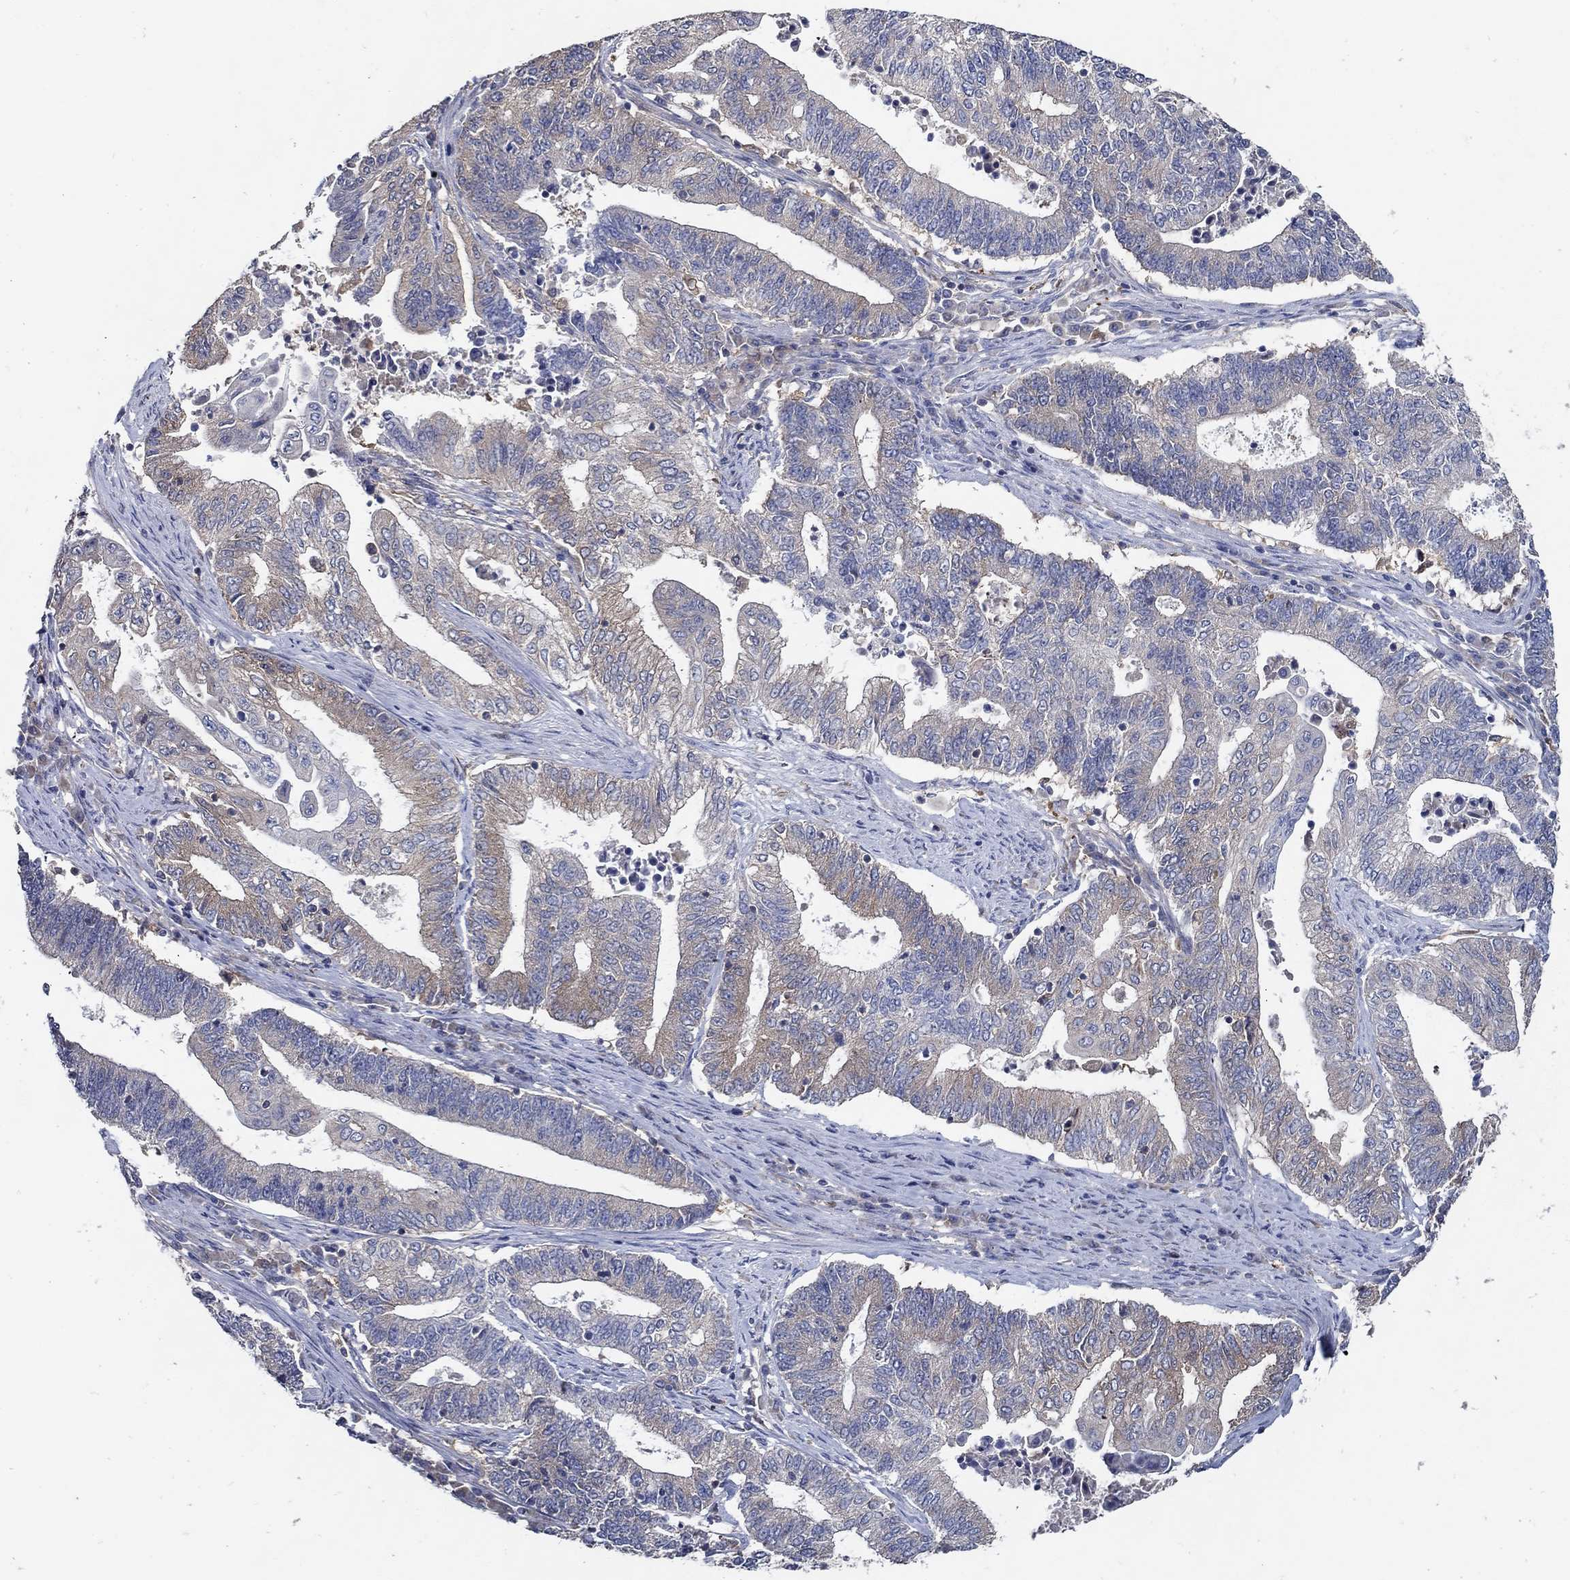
{"staining": {"intensity": "moderate", "quantity": "<25%", "location": "cytoplasmic/membranous"}, "tissue": "endometrial cancer", "cell_type": "Tumor cells", "image_type": "cancer", "snomed": [{"axis": "morphology", "description": "Adenocarcinoma, NOS"}, {"axis": "topography", "description": "Uterus"}, {"axis": "topography", "description": "Endometrium"}], "caption": "This is an image of immunohistochemistry staining of adenocarcinoma (endometrial), which shows moderate positivity in the cytoplasmic/membranous of tumor cells.", "gene": "MTHFR", "patient": {"sex": "female", "age": 54}}